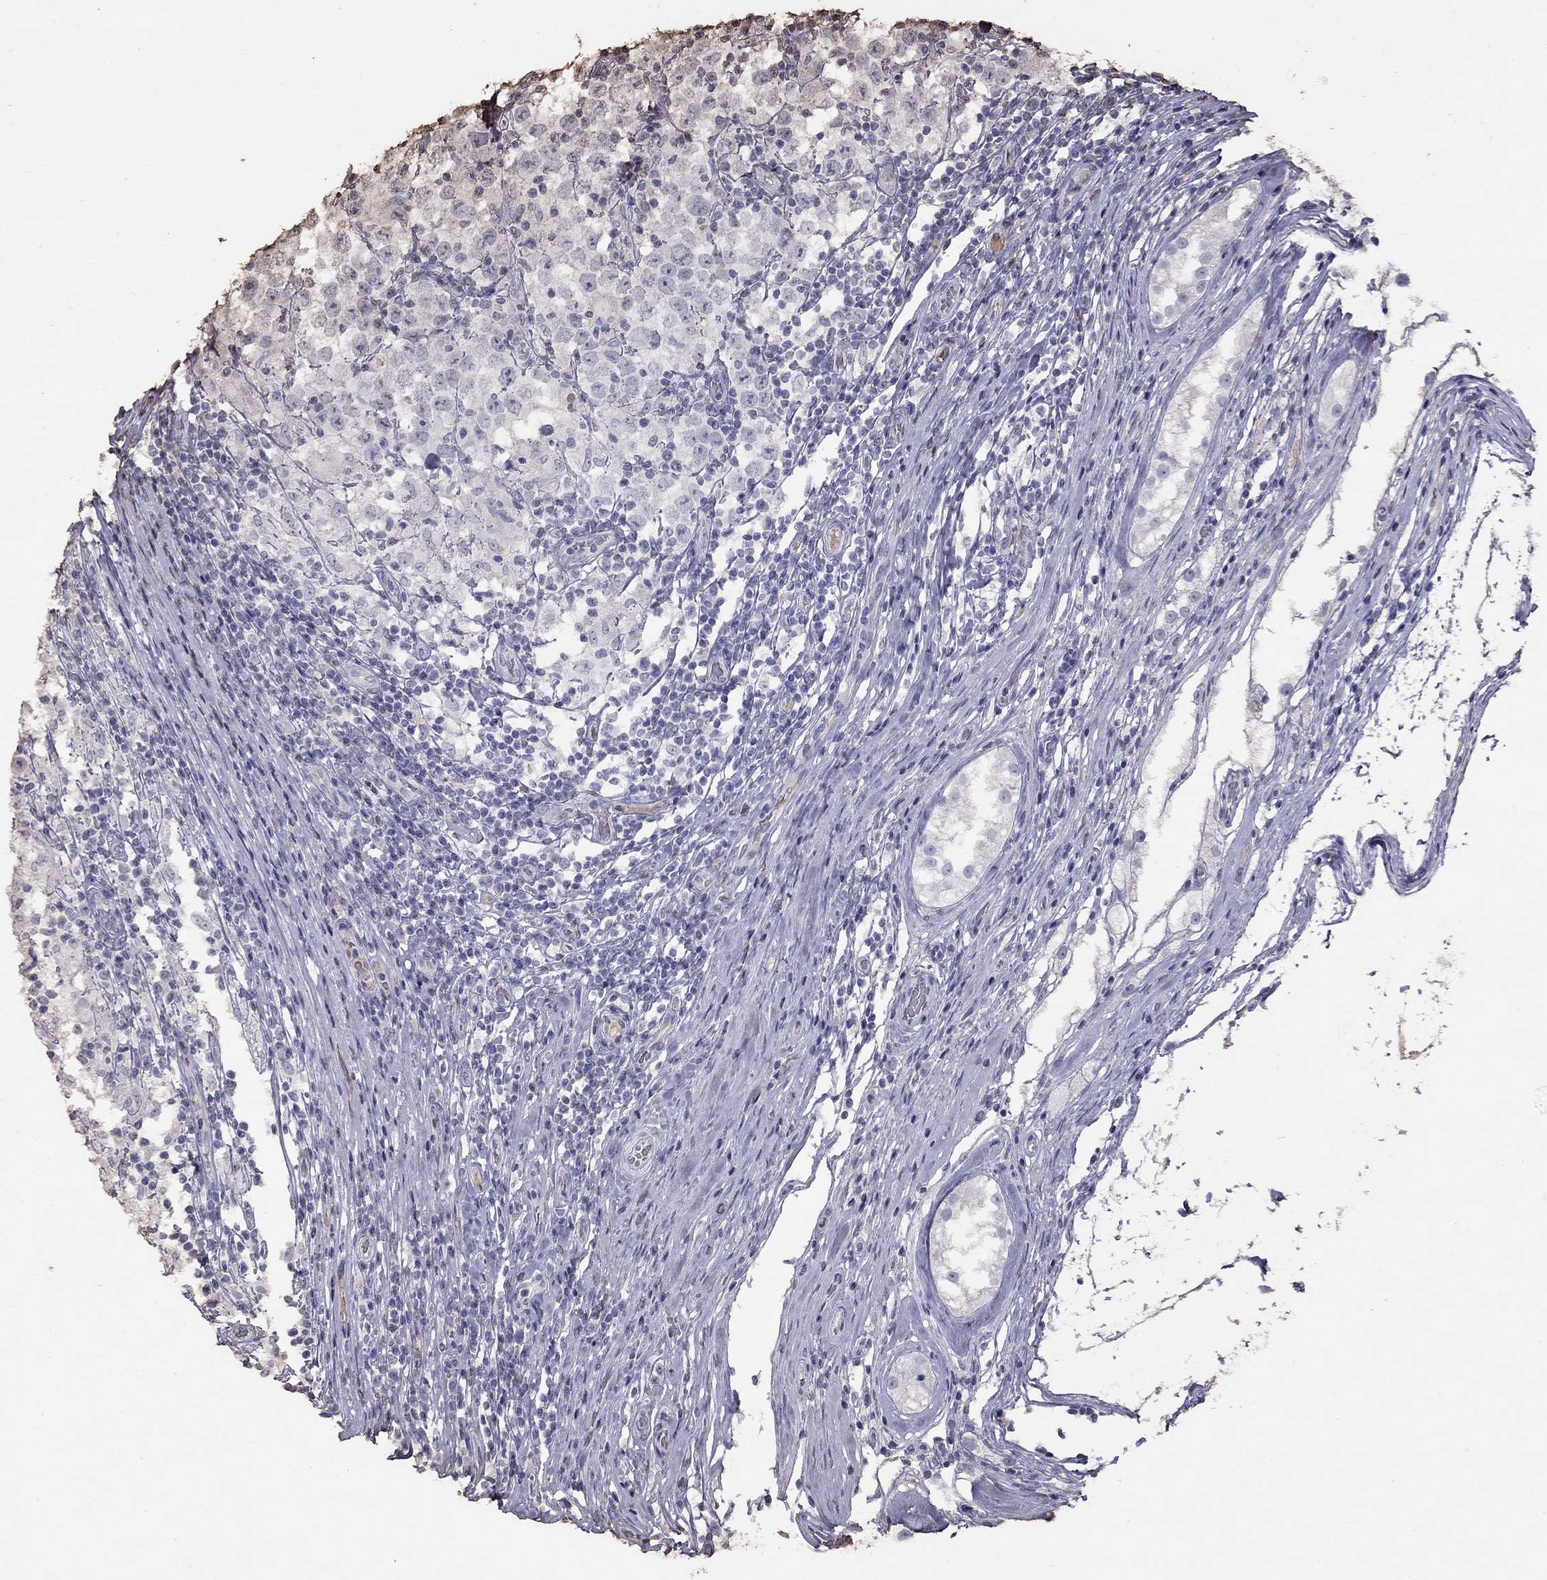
{"staining": {"intensity": "negative", "quantity": "none", "location": "none"}, "tissue": "testis cancer", "cell_type": "Tumor cells", "image_type": "cancer", "snomed": [{"axis": "morphology", "description": "Seminoma, NOS"}, {"axis": "morphology", "description": "Carcinoma, Embryonal, NOS"}, {"axis": "topography", "description": "Testis"}], "caption": "There is no significant positivity in tumor cells of testis seminoma. Nuclei are stained in blue.", "gene": "SUN3", "patient": {"sex": "male", "age": 41}}